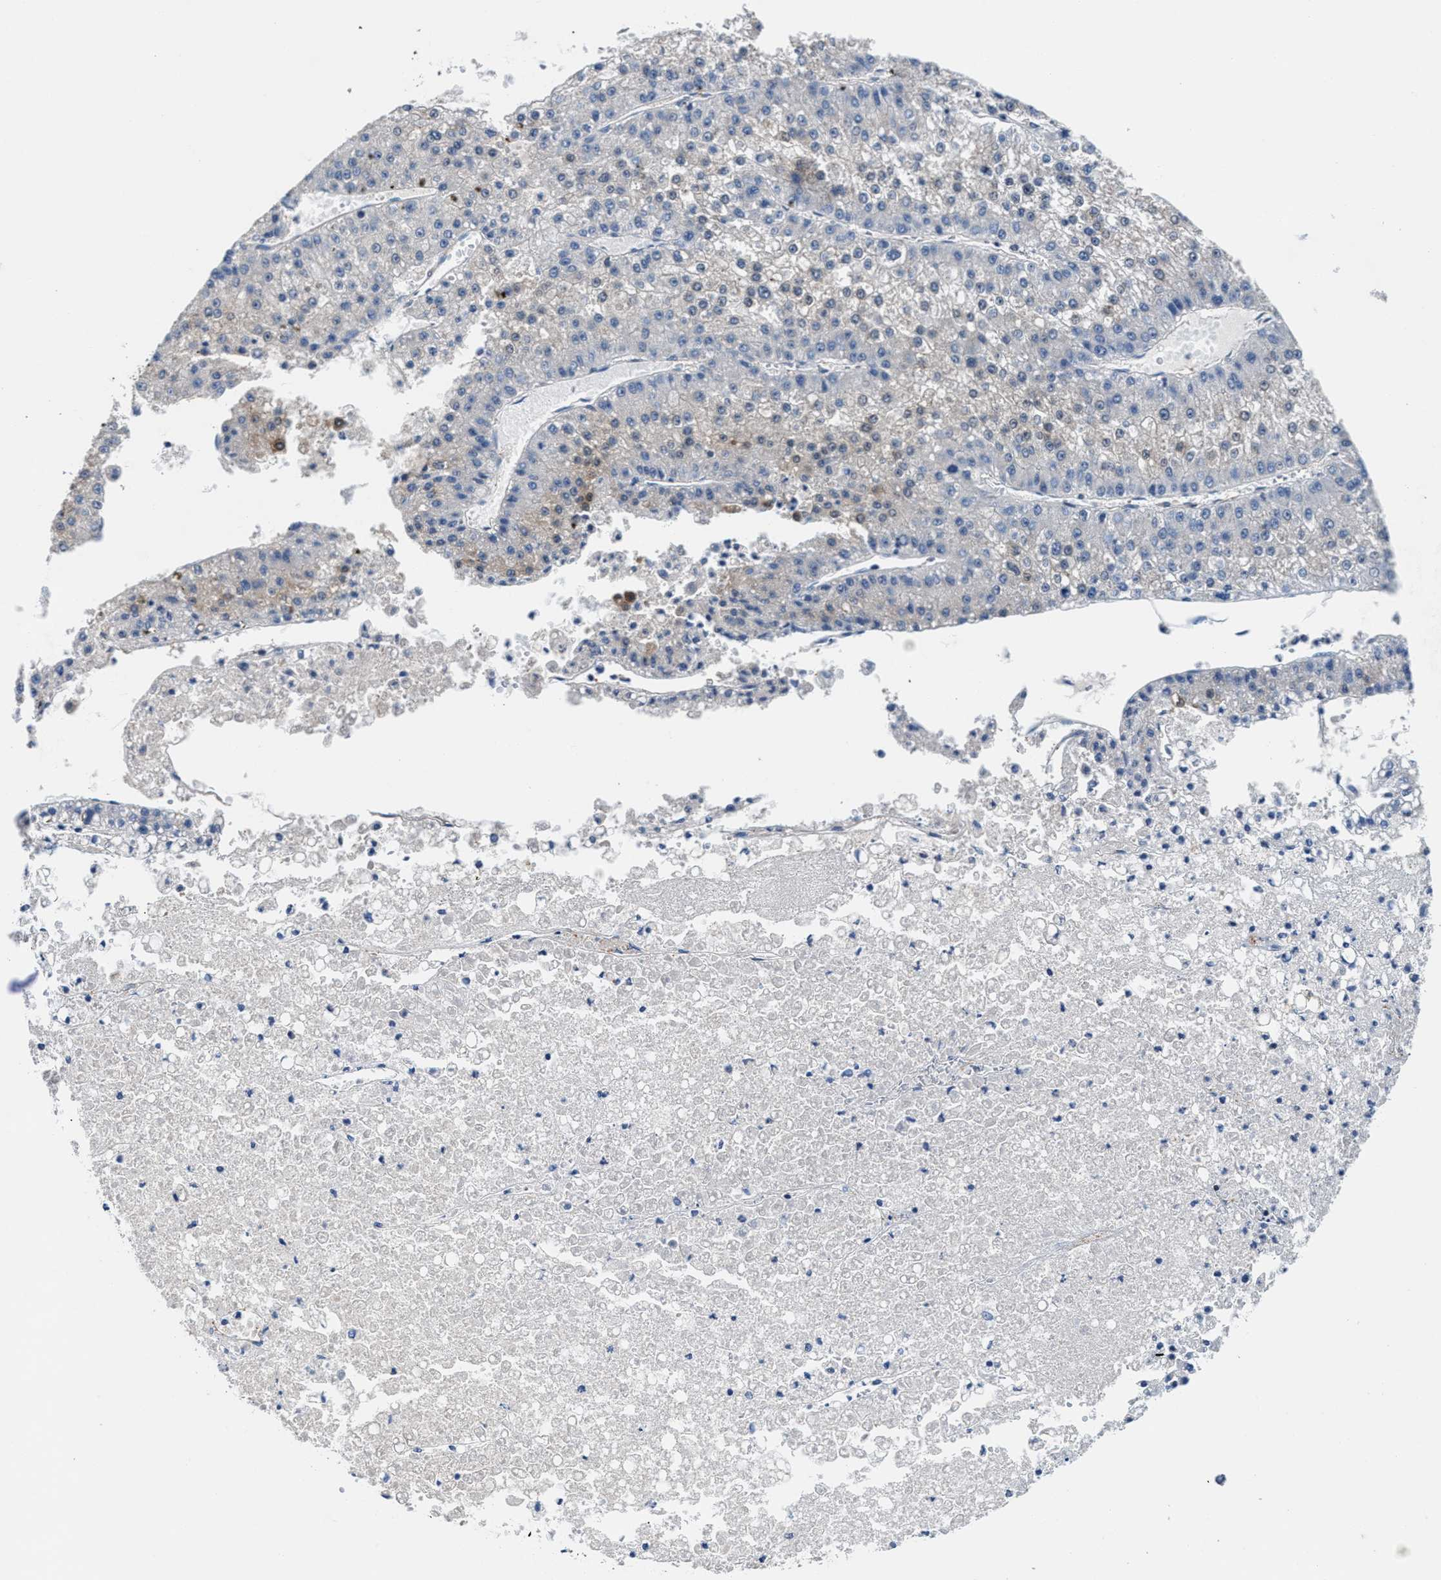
{"staining": {"intensity": "weak", "quantity": "25%-75%", "location": "cytoplasmic/membranous"}, "tissue": "liver cancer", "cell_type": "Tumor cells", "image_type": "cancer", "snomed": [{"axis": "morphology", "description": "Carcinoma, Hepatocellular, NOS"}, {"axis": "topography", "description": "Liver"}], "caption": "DAB (3,3'-diaminobenzidine) immunohistochemical staining of liver cancer demonstrates weak cytoplasmic/membranous protein expression in about 25%-75% of tumor cells. (DAB (3,3'-diaminobenzidine) = brown stain, brightfield microscopy at high magnification).", "gene": "PARG", "patient": {"sex": "female", "age": 73}}